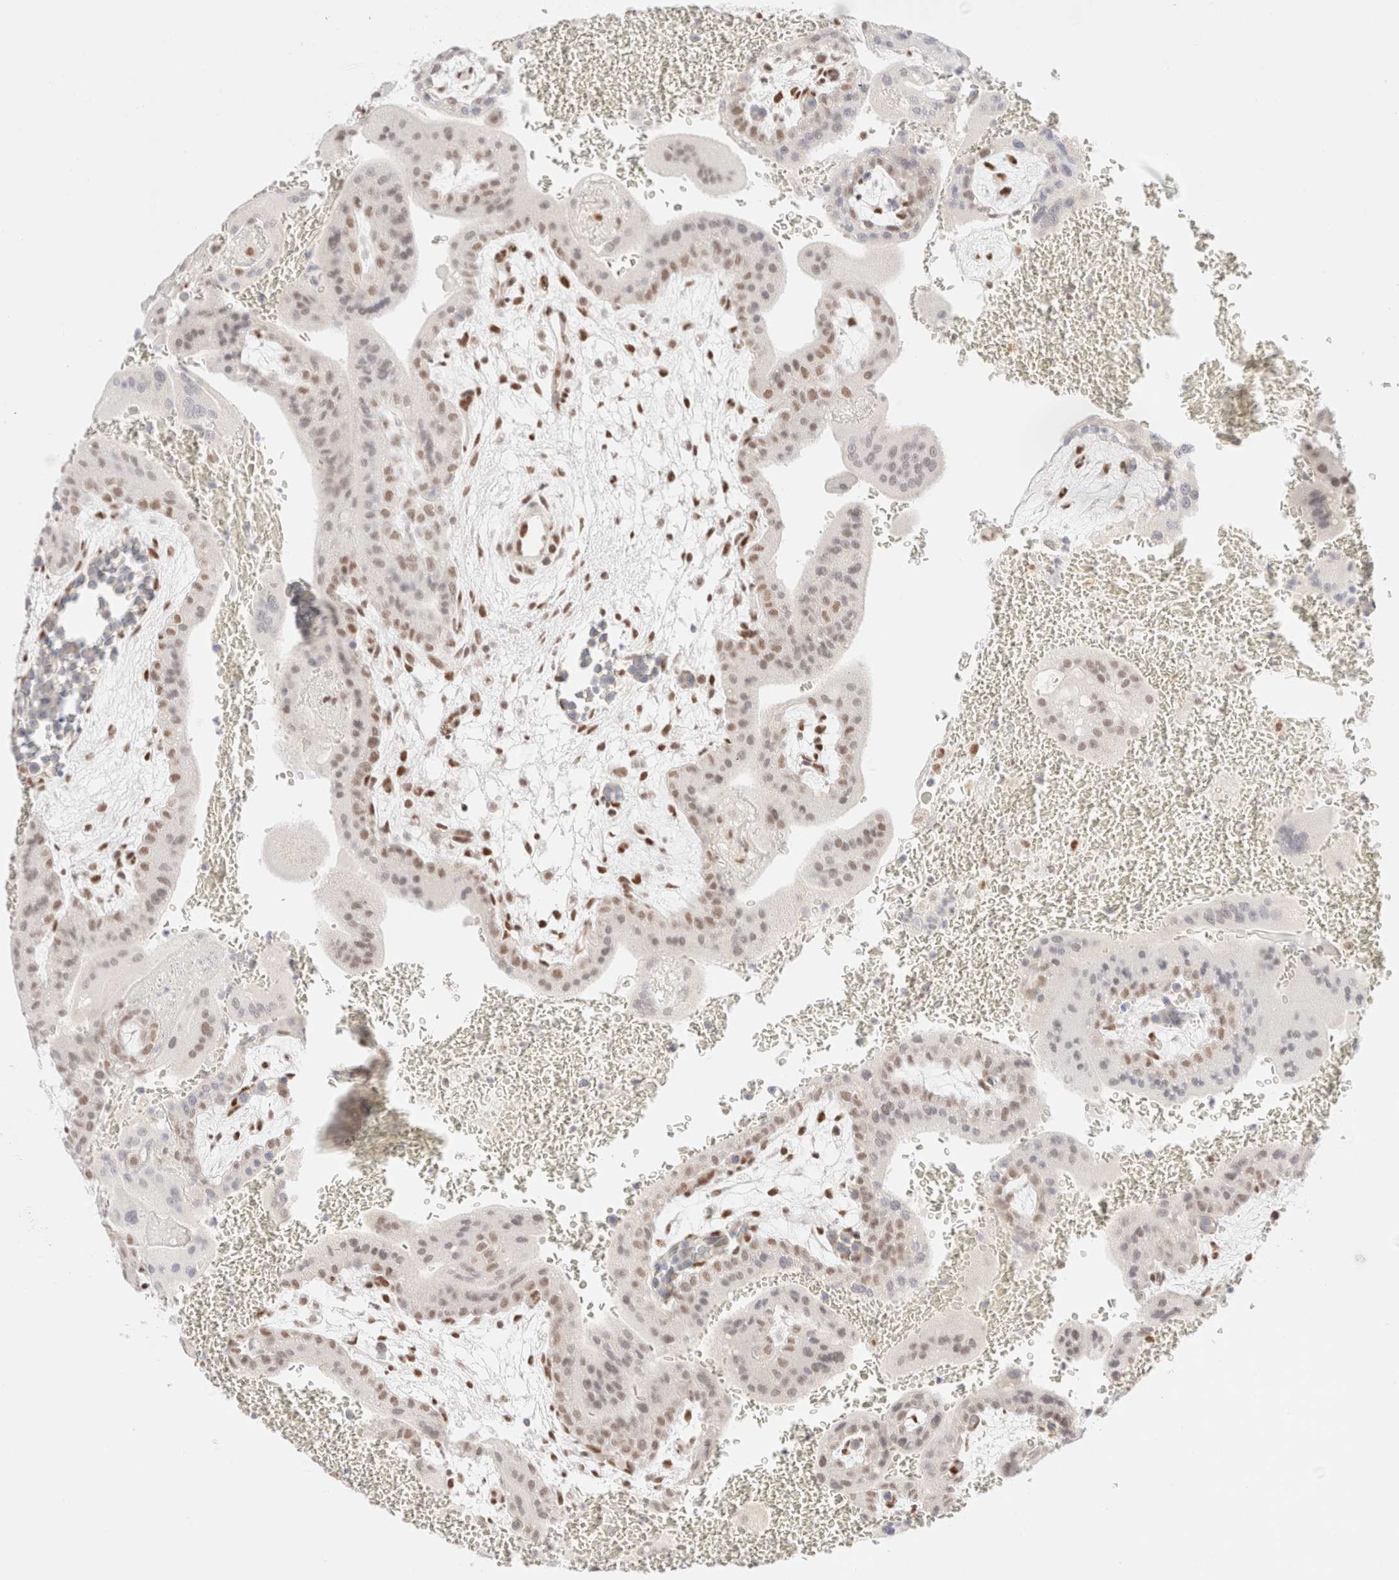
{"staining": {"intensity": "moderate", "quantity": "25%-75%", "location": "nuclear"}, "tissue": "placenta", "cell_type": "Trophoblastic cells", "image_type": "normal", "snomed": [{"axis": "morphology", "description": "Normal tissue, NOS"}, {"axis": "topography", "description": "Placenta"}], "caption": "Protein expression analysis of unremarkable placenta demonstrates moderate nuclear positivity in about 25%-75% of trophoblastic cells.", "gene": "CIC", "patient": {"sex": "female", "age": 35}}